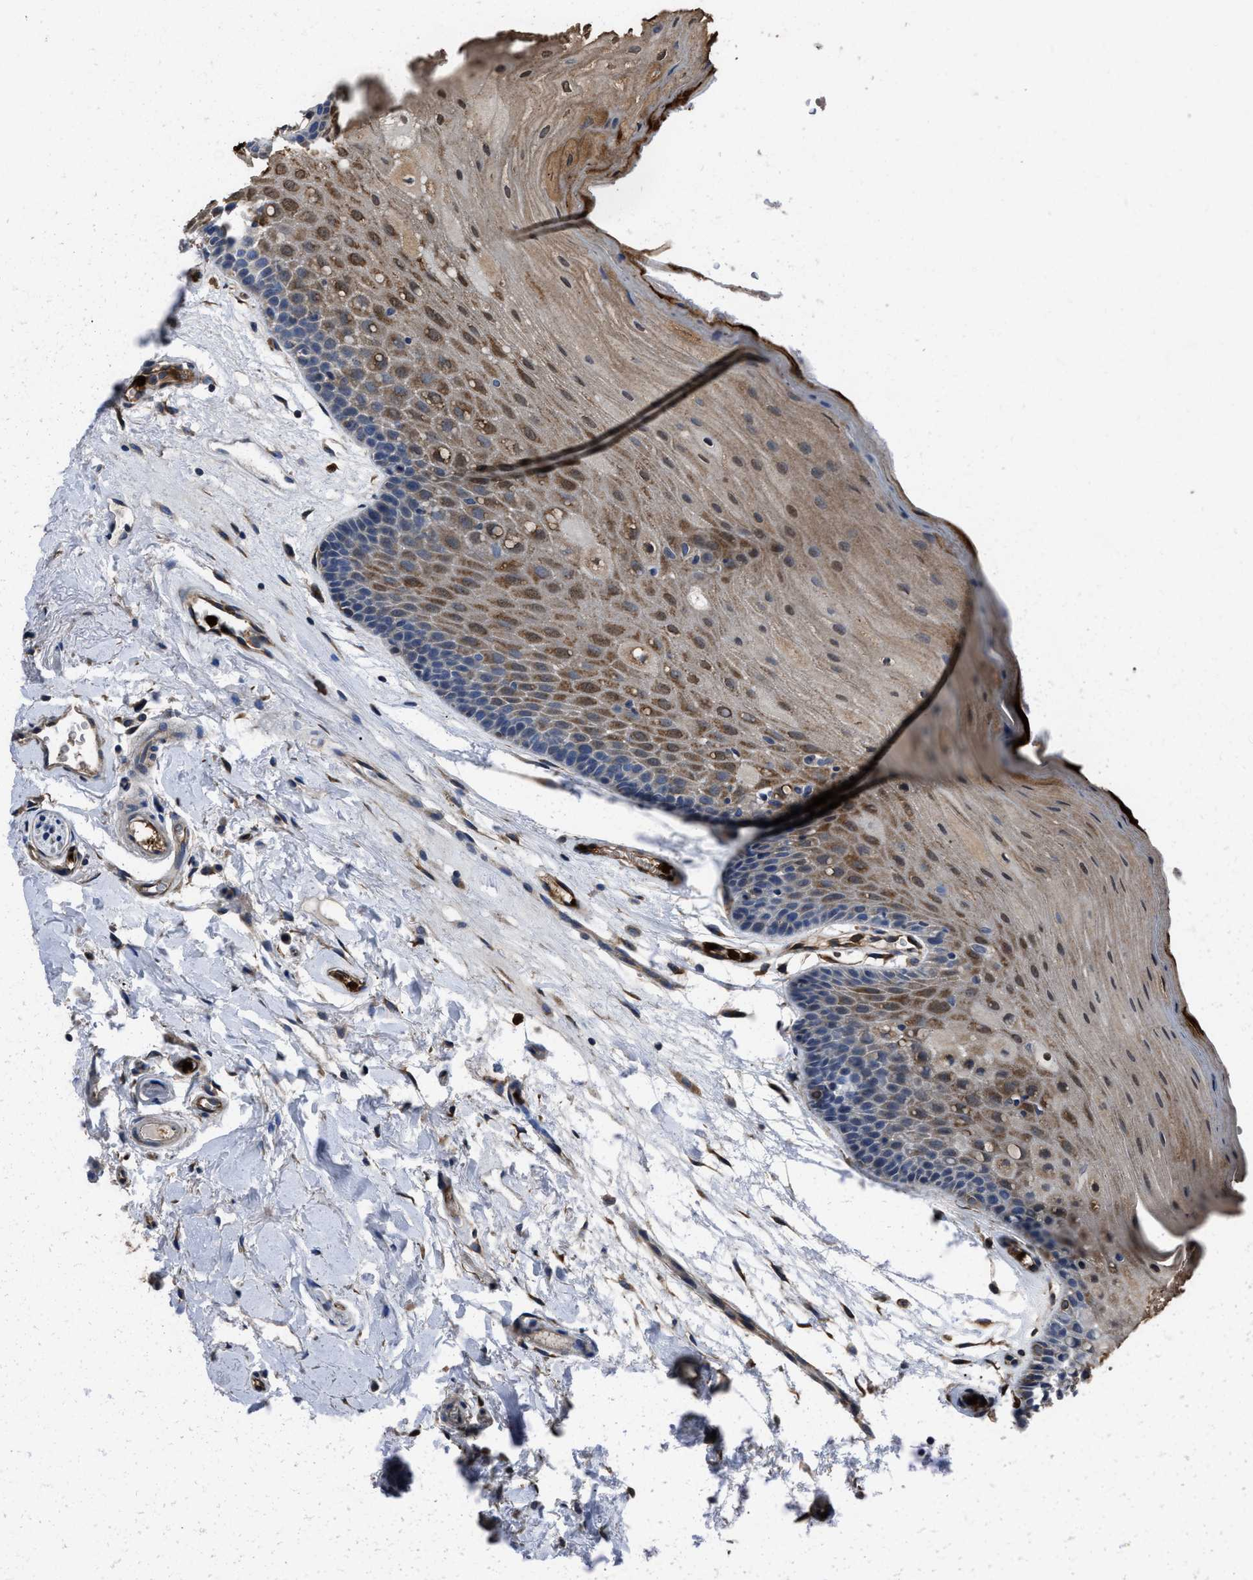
{"staining": {"intensity": "moderate", "quantity": ">75%", "location": "cytoplasmic/membranous"}, "tissue": "oral mucosa", "cell_type": "Squamous epithelial cells", "image_type": "normal", "snomed": [{"axis": "morphology", "description": "Normal tissue, NOS"}, {"axis": "morphology", "description": "Squamous cell carcinoma, NOS"}, {"axis": "topography", "description": "Oral tissue"}, {"axis": "topography", "description": "Head-Neck"}], "caption": "This image exhibits immunohistochemistry (IHC) staining of unremarkable human oral mucosa, with medium moderate cytoplasmic/membranous positivity in approximately >75% of squamous epithelial cells.", "gene": "ANGPT1", "patient": {"sex": "male", "age": 71}}